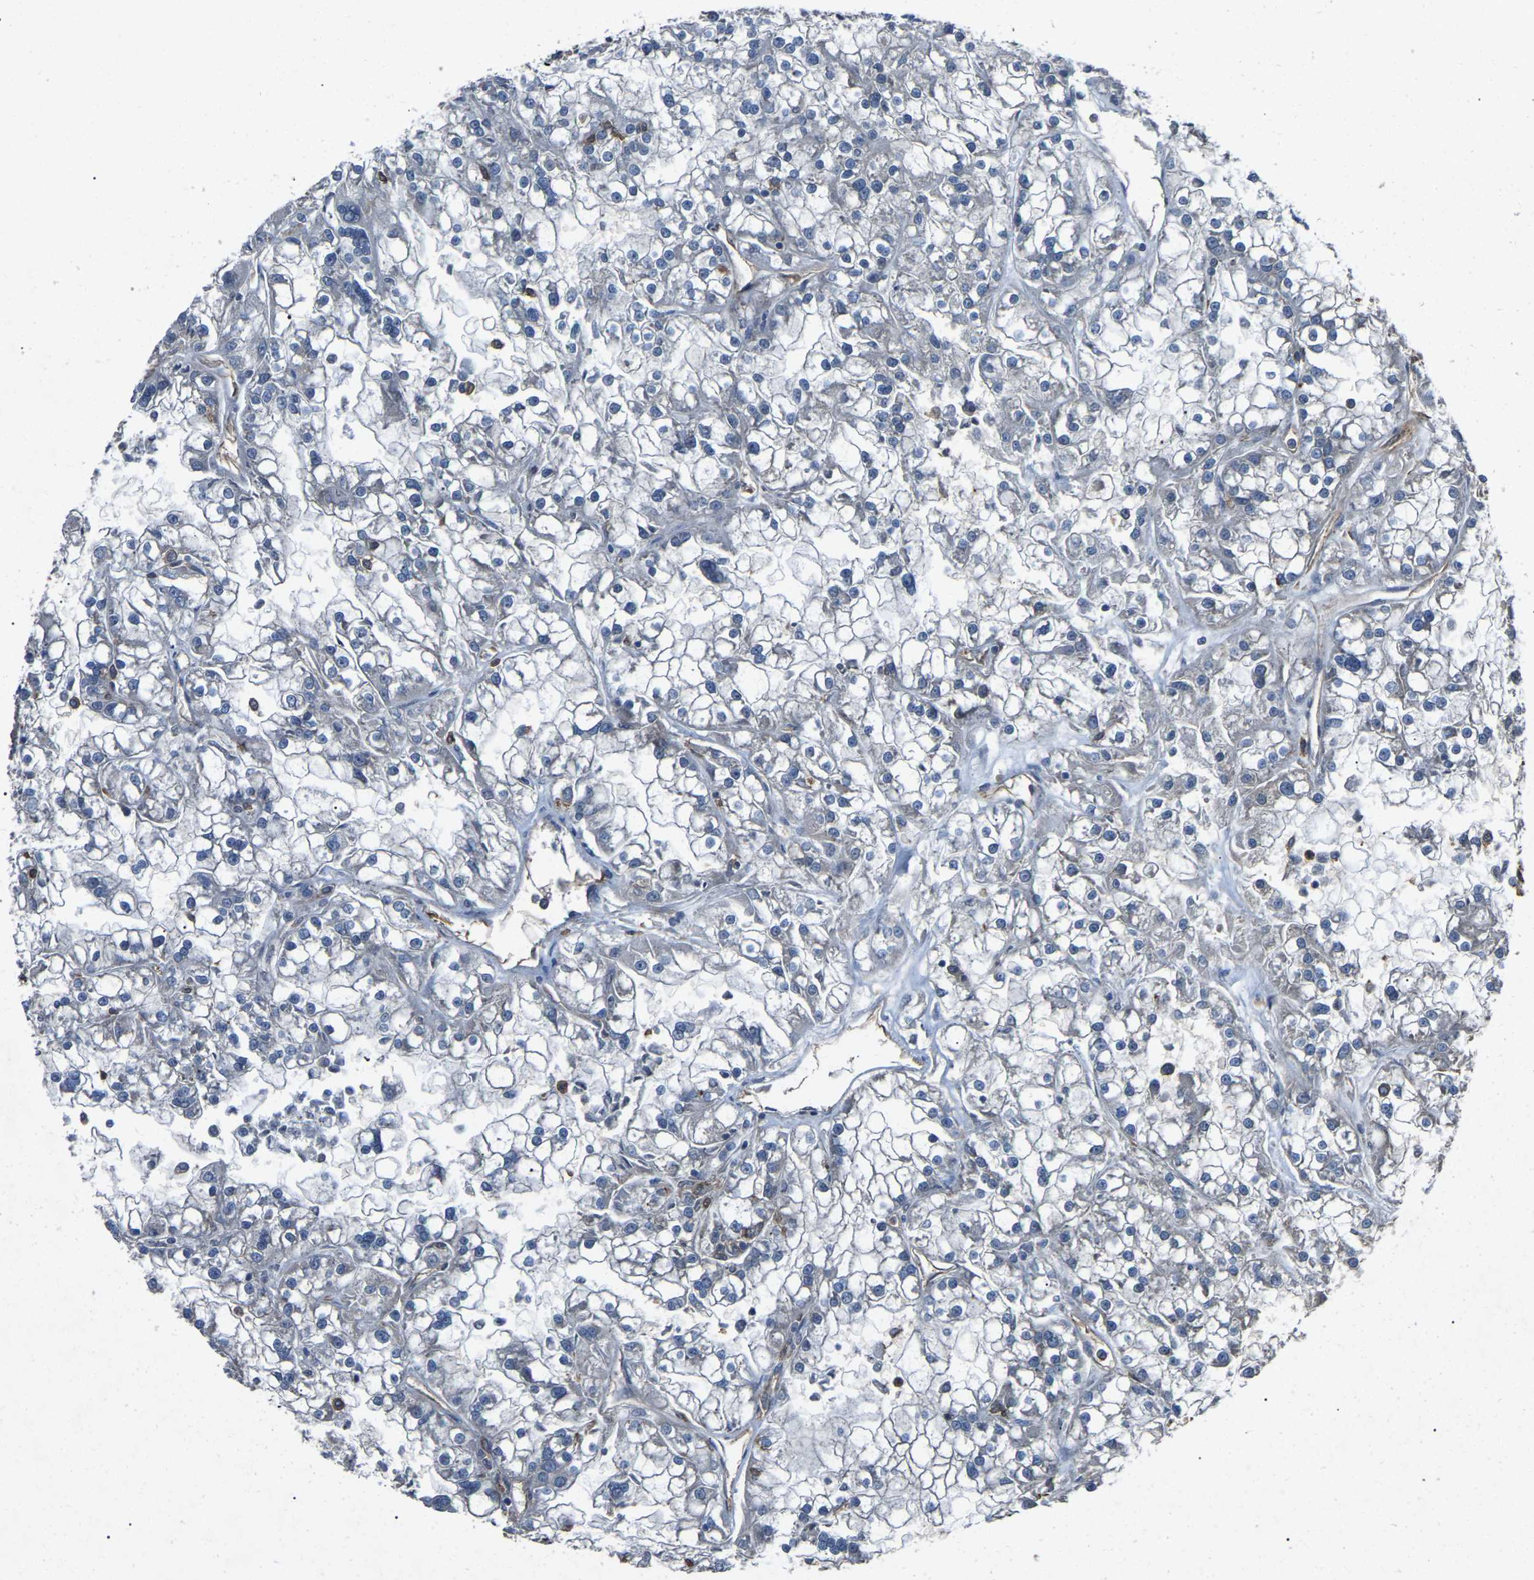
{"staining": {"intensity": "negative", "quantity": "none", "location": "none"}, "tissue": "renal cancer", "cell_type": "Tumor cells", "image_type": "cancer", "snomed": [{"axis": "morphology", "description": "Adenocarcinoma, NOS"}, {"axis": "topography", "description": "Kidney"}], "caption": "This is a histopathology image of immunohistochemistry staining of renal adenocarcinoma, which shows no positivity in tumor cells.", "gene": "AIMP1", "patient": {"sex": "female", "age": 52}}